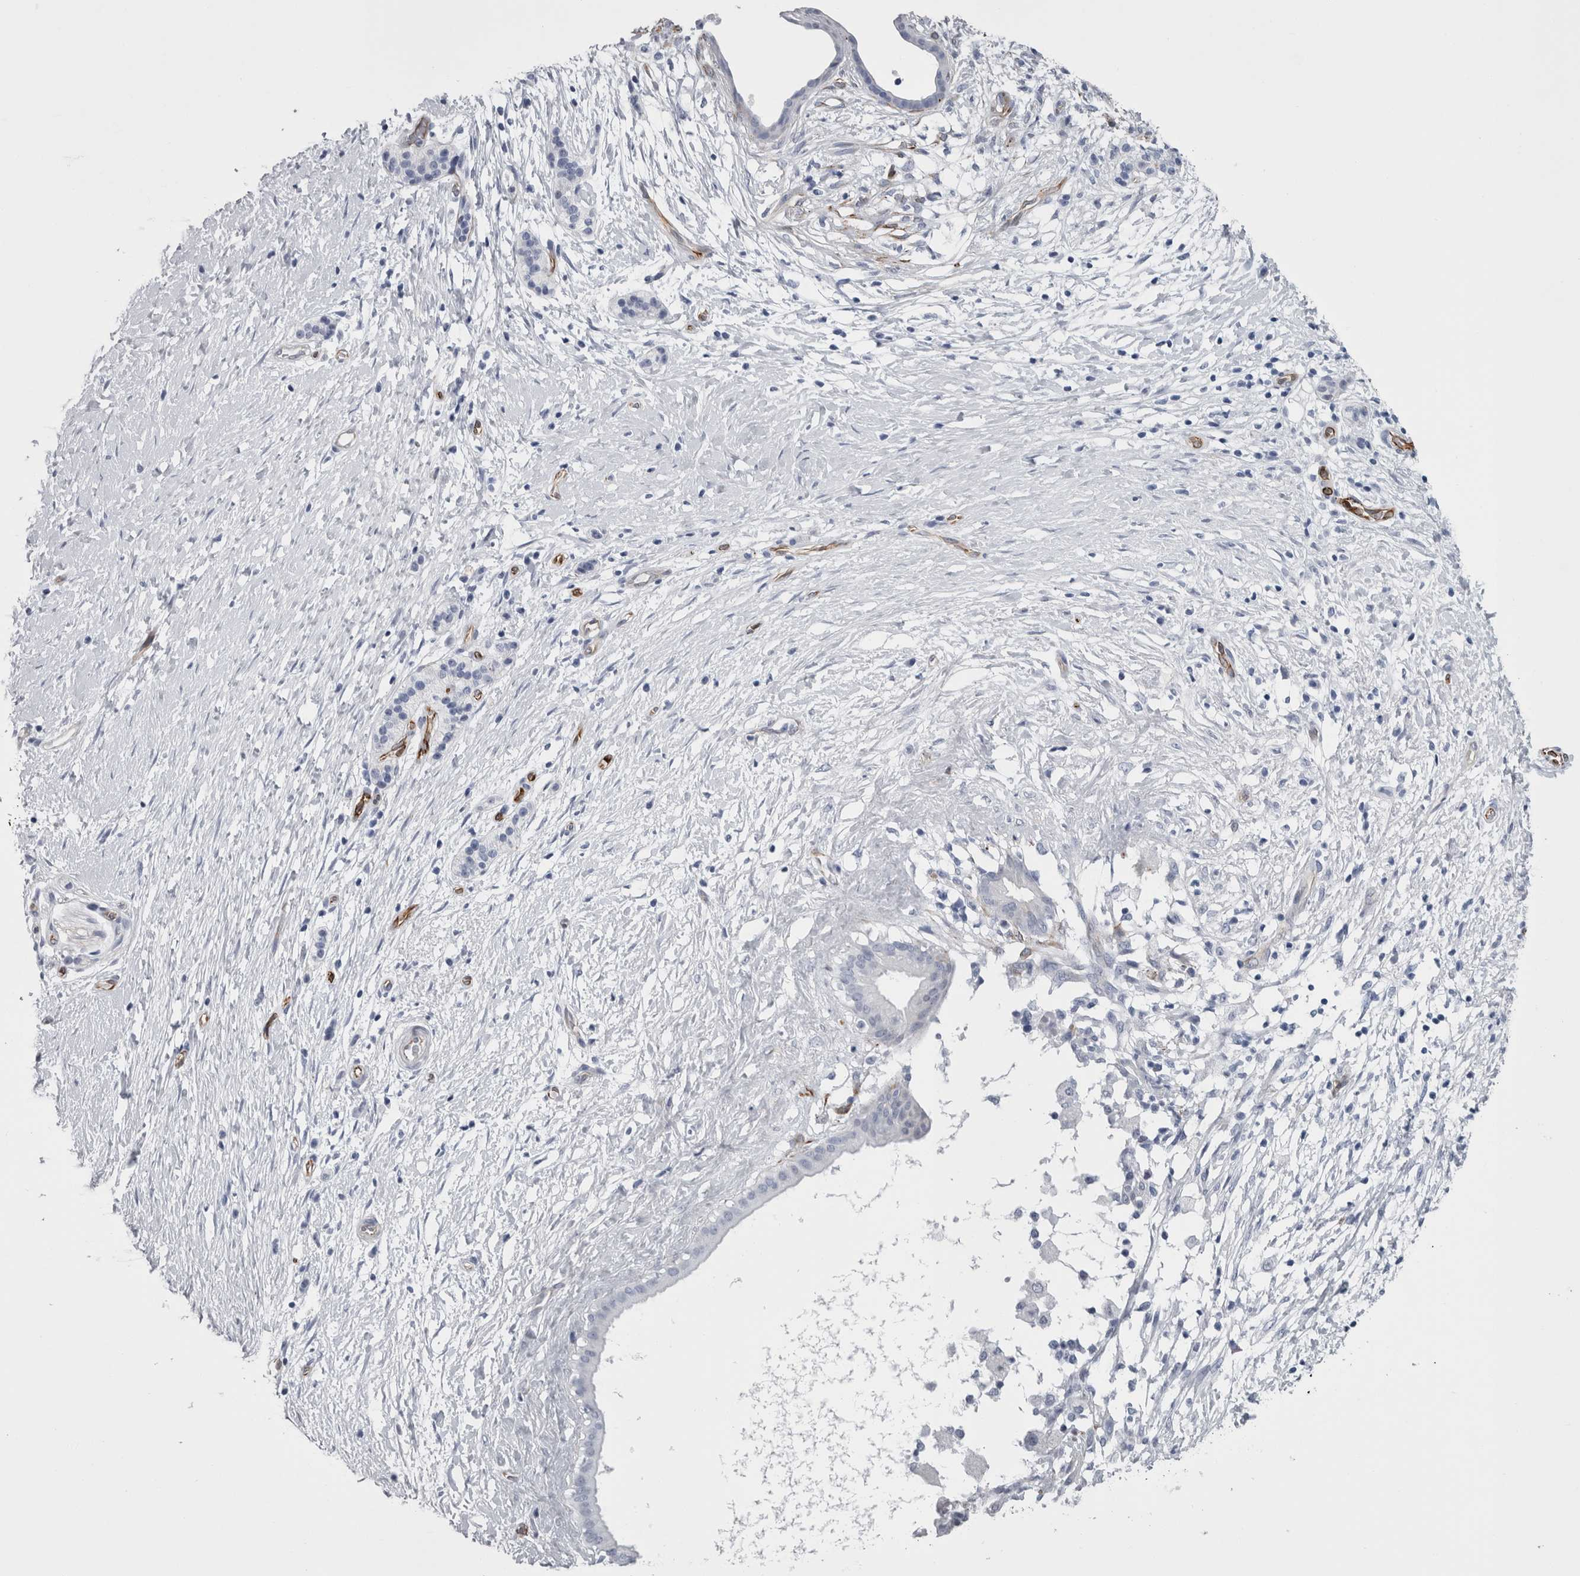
{"staining": {"intensity": "negative", "quantity": "none", "location": "none"}, "tissue": "pancreatic cancer", "cell_type": "Tumor cells", "image_type": "cancer", "snomed": [{"axis": "morphology", "description": "Adenocarcinoma, NOS"}, {"axis": "topography", "description": "Pancreas"}], "caption": "IHC micrograph of human pancreatic adenocarcinoma stained for a protein (brown), which reveals no staining in tumor cells.", "gene": "VWDE", "patient": {"sex": "male", "age": 50}}